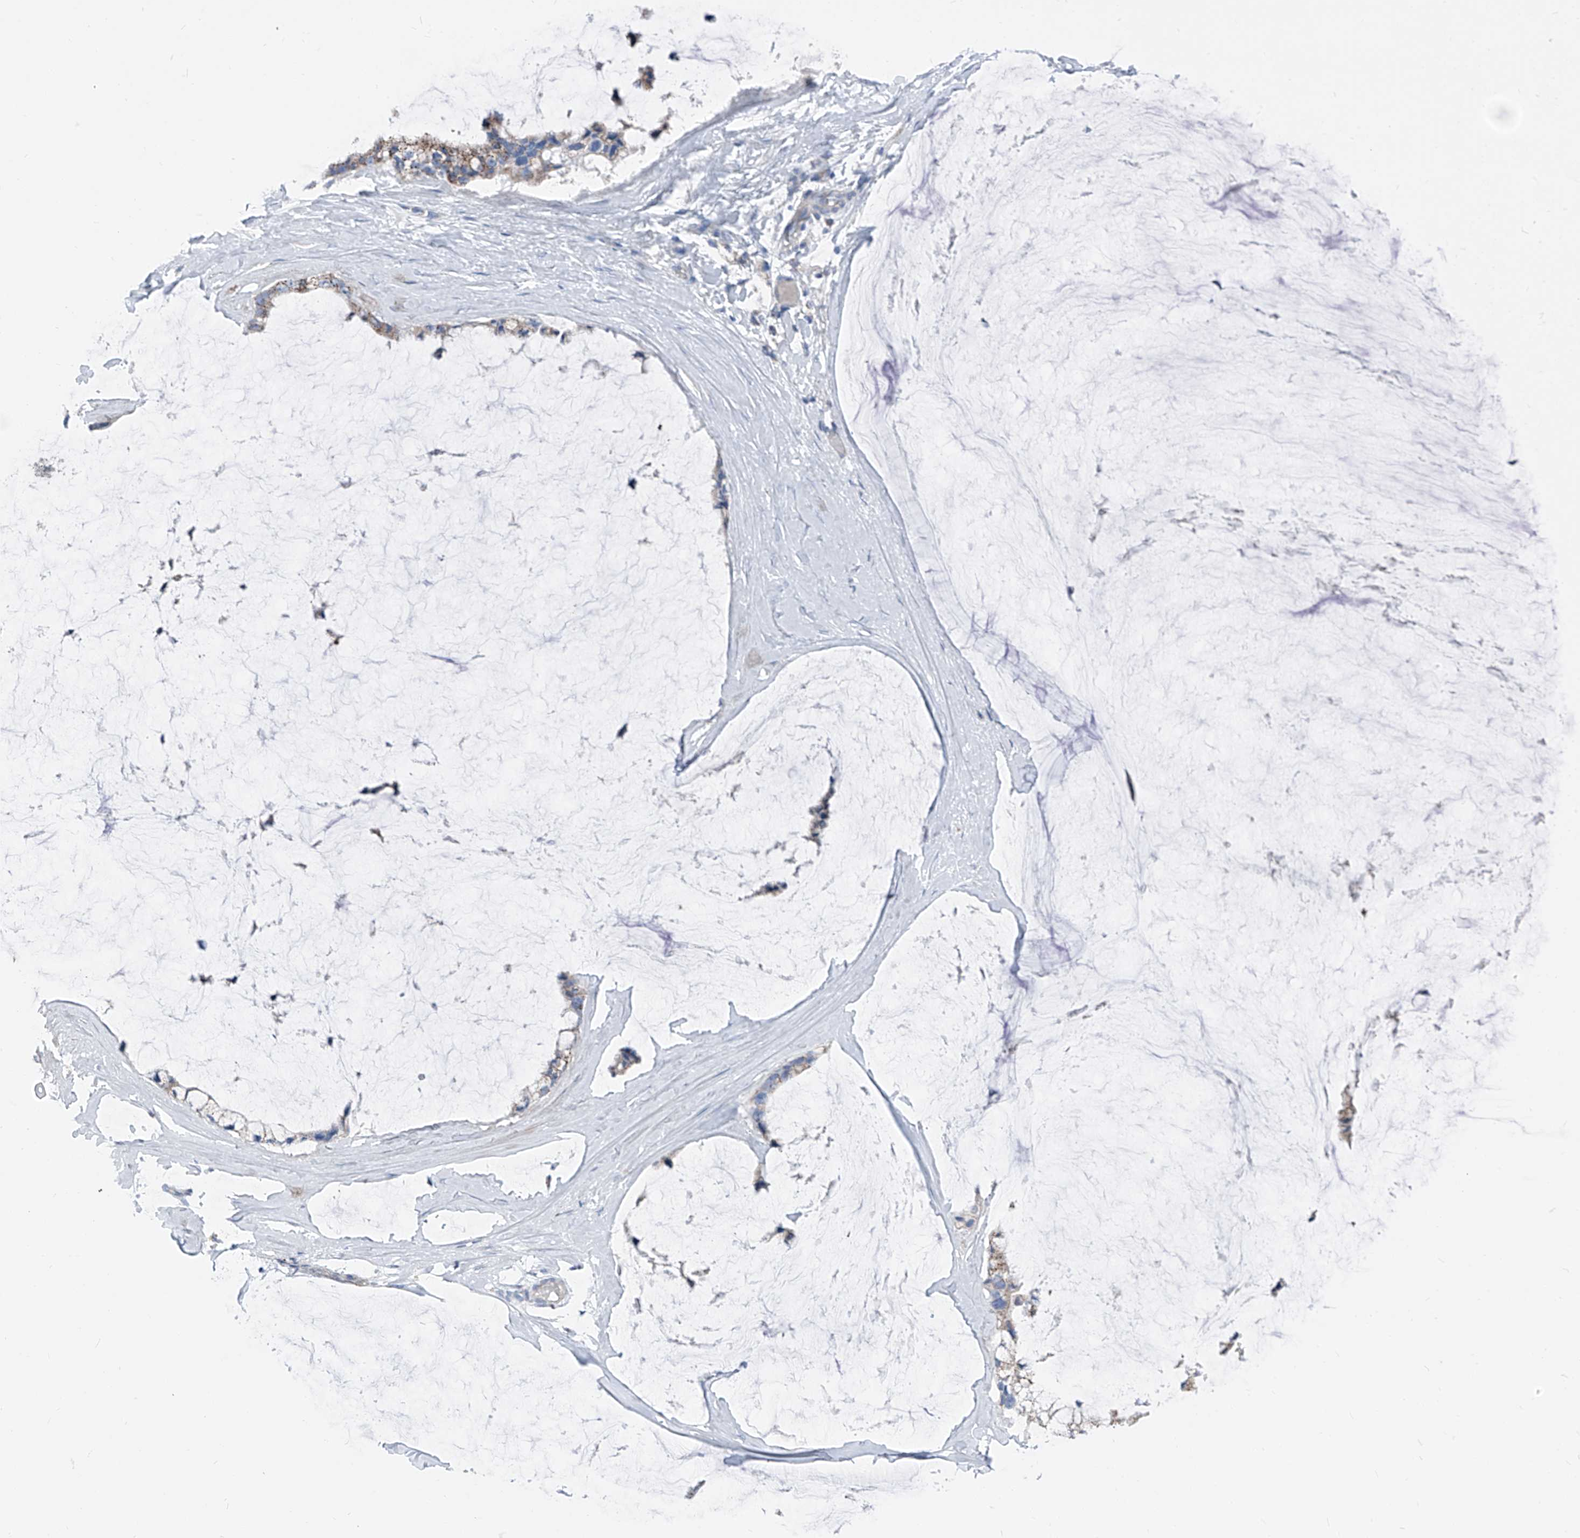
{"staining": {"intensity": "moderate", "quantity": "<25%", "location": "cytoplasmic/membranous"}, "tissue": "ovarian cancer", "cell_type": "Tumor cells", "image_type": "cancer", "snomed": [{"axis": "morphology", "description": "Cystadenocarcinoma, mucinous, NOS"}, {"axis": "topography", "description": "Ovary"}], "caption": "A low amount of moderate cytoplasmic/membranous positivity is identified in about <25% of tumor cells in mucinous cystadenocarcinoma (ovarian) tissue. Ihc stains the protein in brown and the nuclei are stained blue.", "gene": "AGPS", "patient": {"sex": "female", "age": 39}}